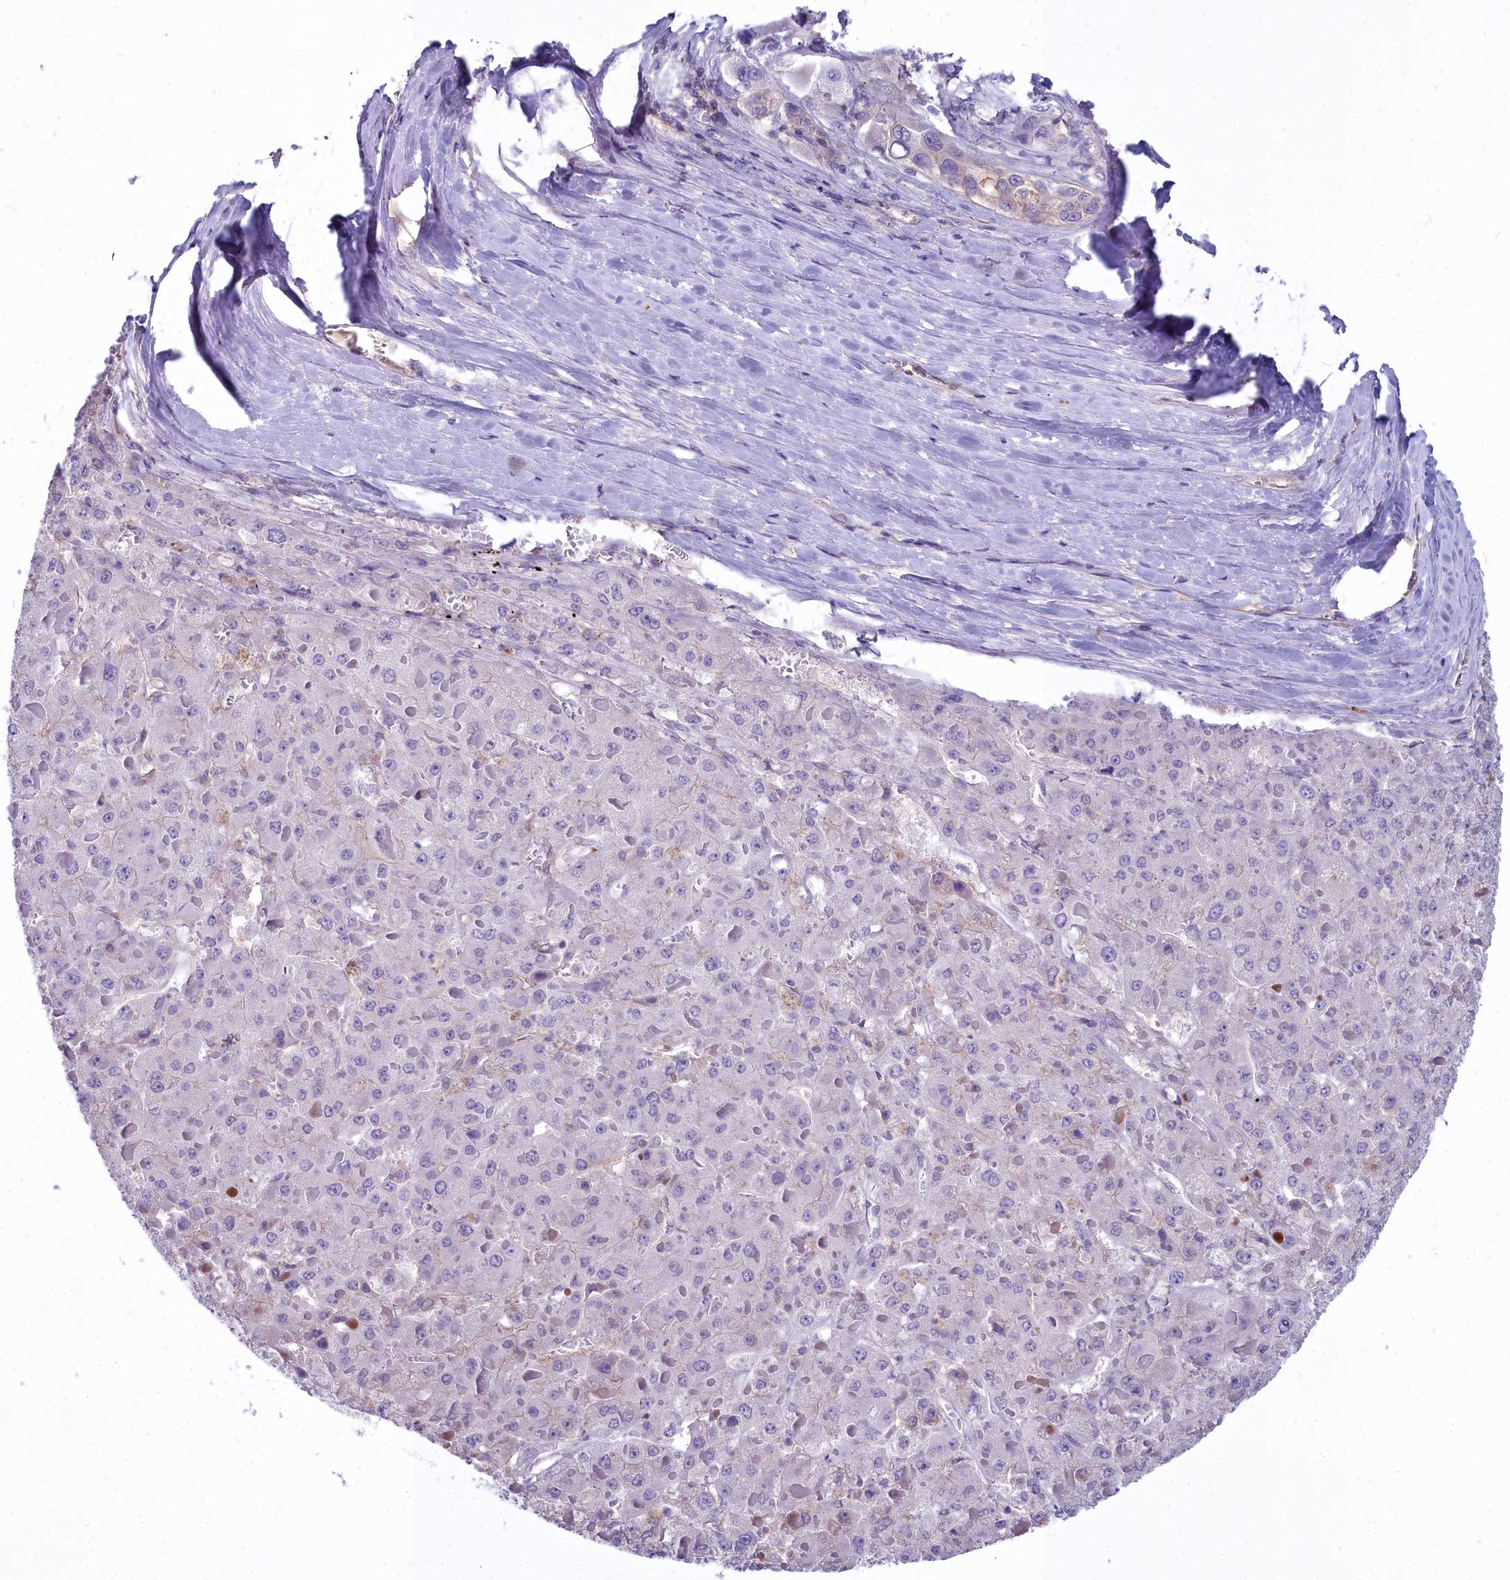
{"staining": {"intensity": "negative", "quantity": "none", "location": "none"}, "tissue": "liver cancer", "cell_type": "Tumor cells", "image_type": "cancer", "snomed": [{"axis": "morphology", "description": "Carcinoma, Hepatocellular, NOS"}, {"axis": "topography", "description": "Liver"}], "caption": "Liver hepatocellular carcinoma was stained to show a protein in brown. There is no significant staining in tumor cells. (DAB (3,3'-diaminobenzidine) immunohistochemistry (IHC) visualized using brightfield microscopy, high magnification).", "gene": "HLA-DOA", "patient": {"sex": "female", "age": 73}}